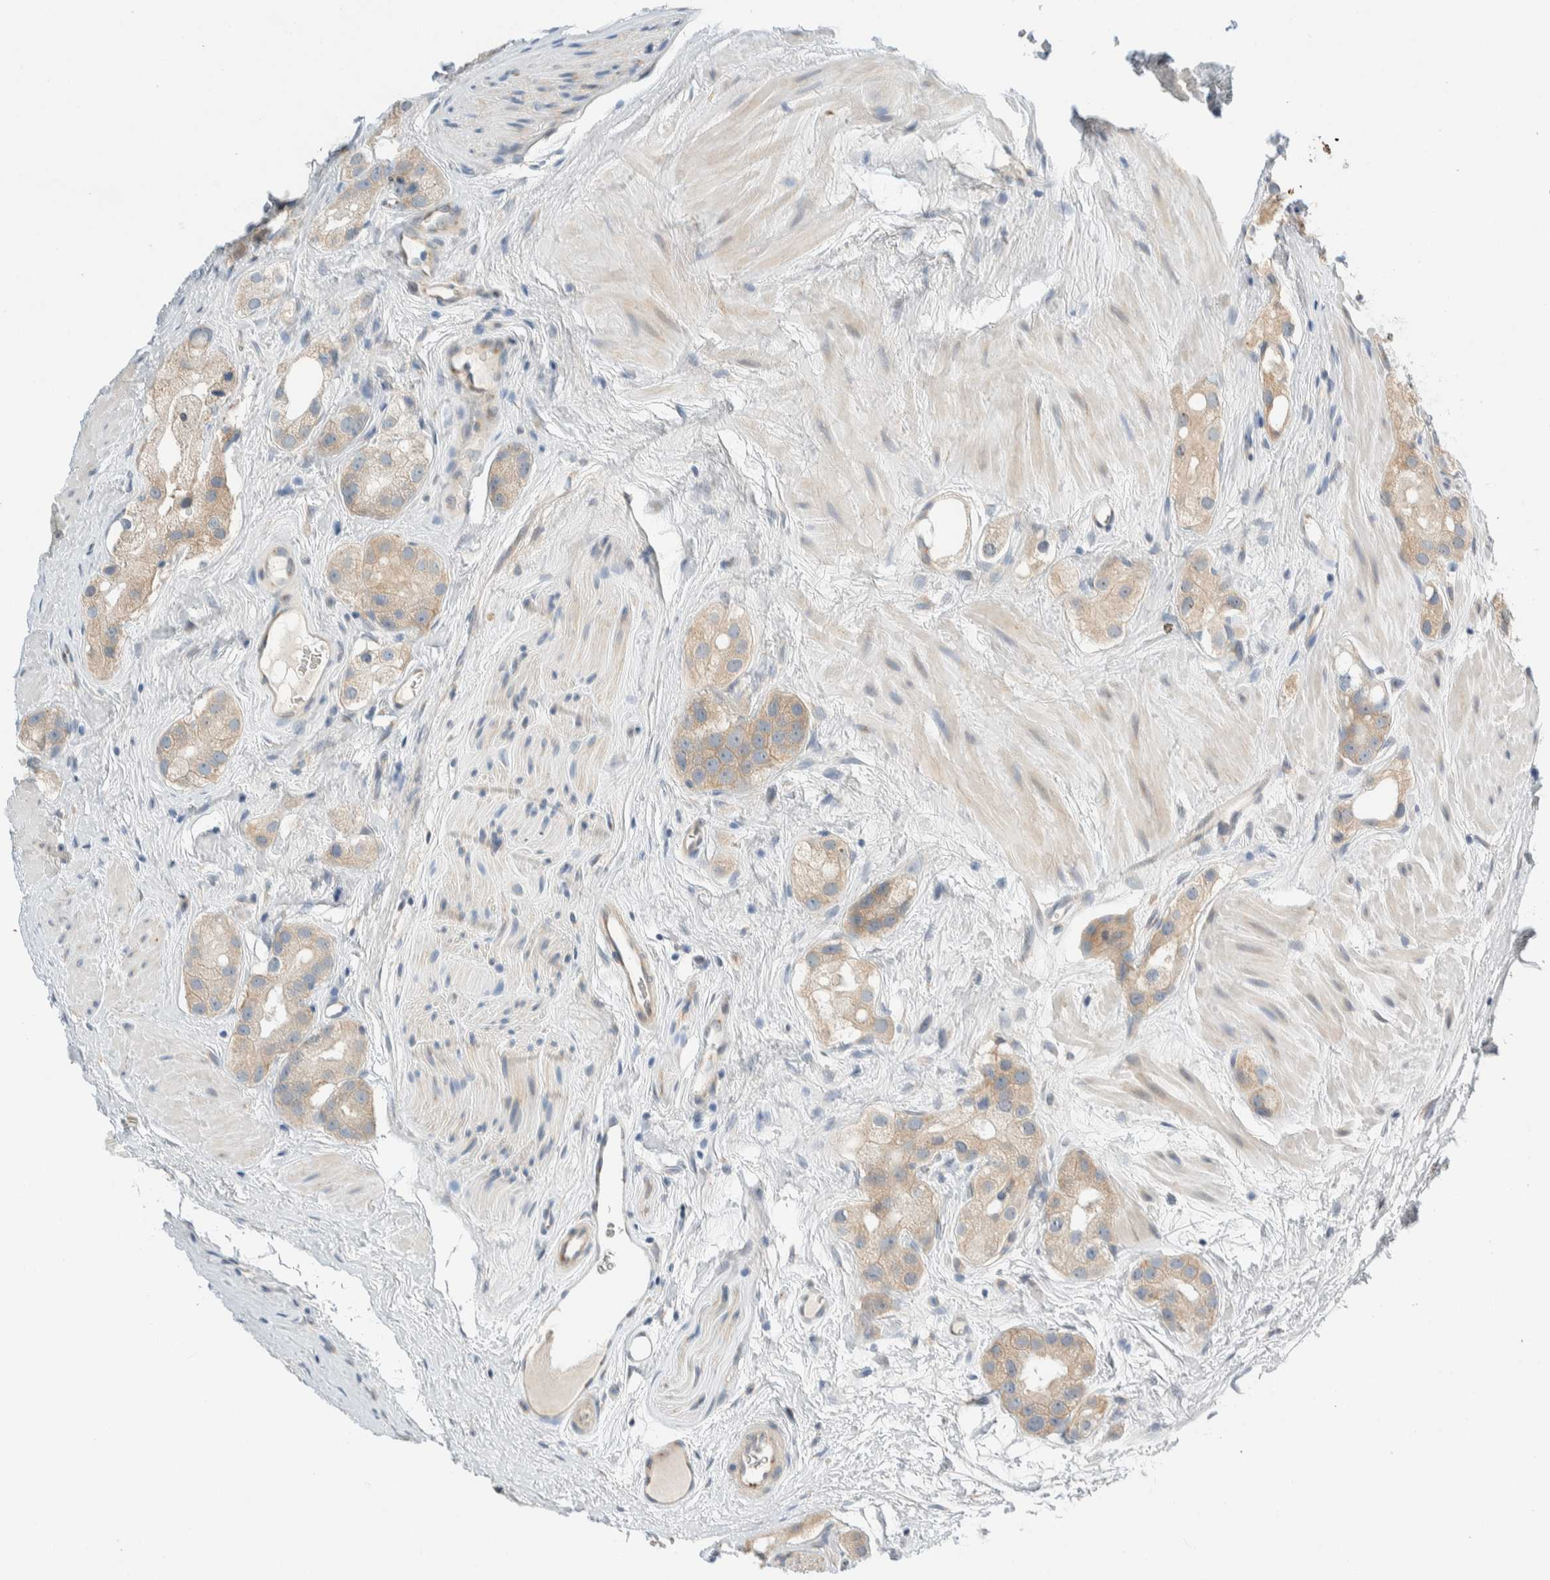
{"staining": {"intensity": "weak", "quantity": ">75%", "location": "cytoplasmic/membranous"}, "tissue": "prostate cancer", "cell_type": "Tumor cells", "image_type": "cancer", "snomed": [{"axis": "morphology", "description": "Adenocarcinoma, High grade"}, {"axis": "topography", "description": "Prostate"}], "caption": "A brown stain shows weak cytoplasmic/membranous positivity of a protein in prostate adenocarcinoma (high-grade) tumor cells.", "gene": "TMEM184B", "patient": {"sex": "male", "age": 63}}